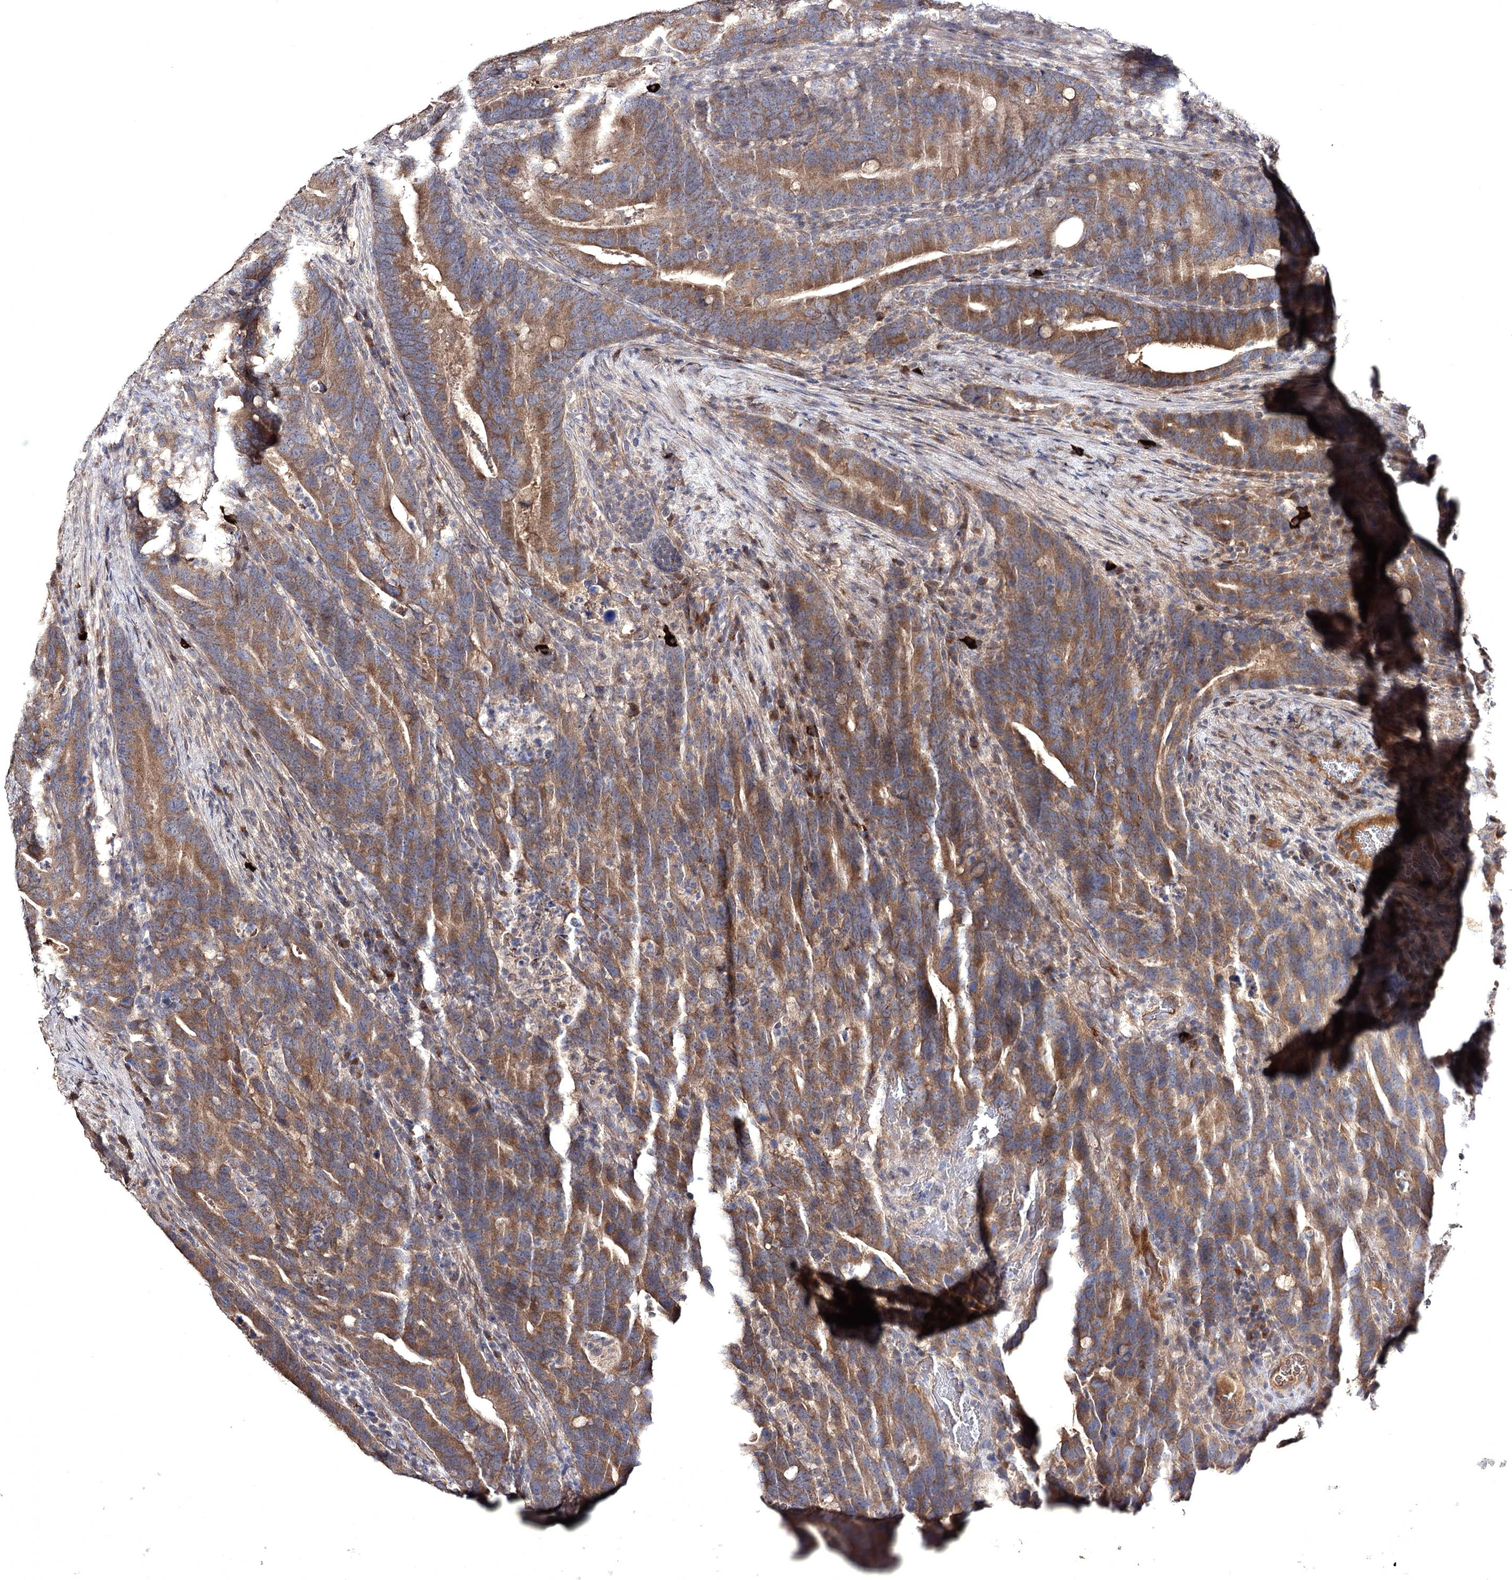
{"staining": {"intensity": "moderate", "quantity": ">75%", "location": "cytoplasmic/membranous"}, "tissue": "colorectal cancer", "cell_type": "Tumor cells", "image_type": "cancer", "snomed": [{"axis": "morphology", "description": "Adenocarcinoma, NOS"}, {"axis": "topography", "description": "Colon"}], "caption": "Human colorectal cancer (adenocarcinoma) stained with a brown dye displays moderate cytoplasmic/membranous positive expression in approximately >75% of tumor cells.", "gene": "SEMA4G", "patient": {"sex": "female", "age": 66}}